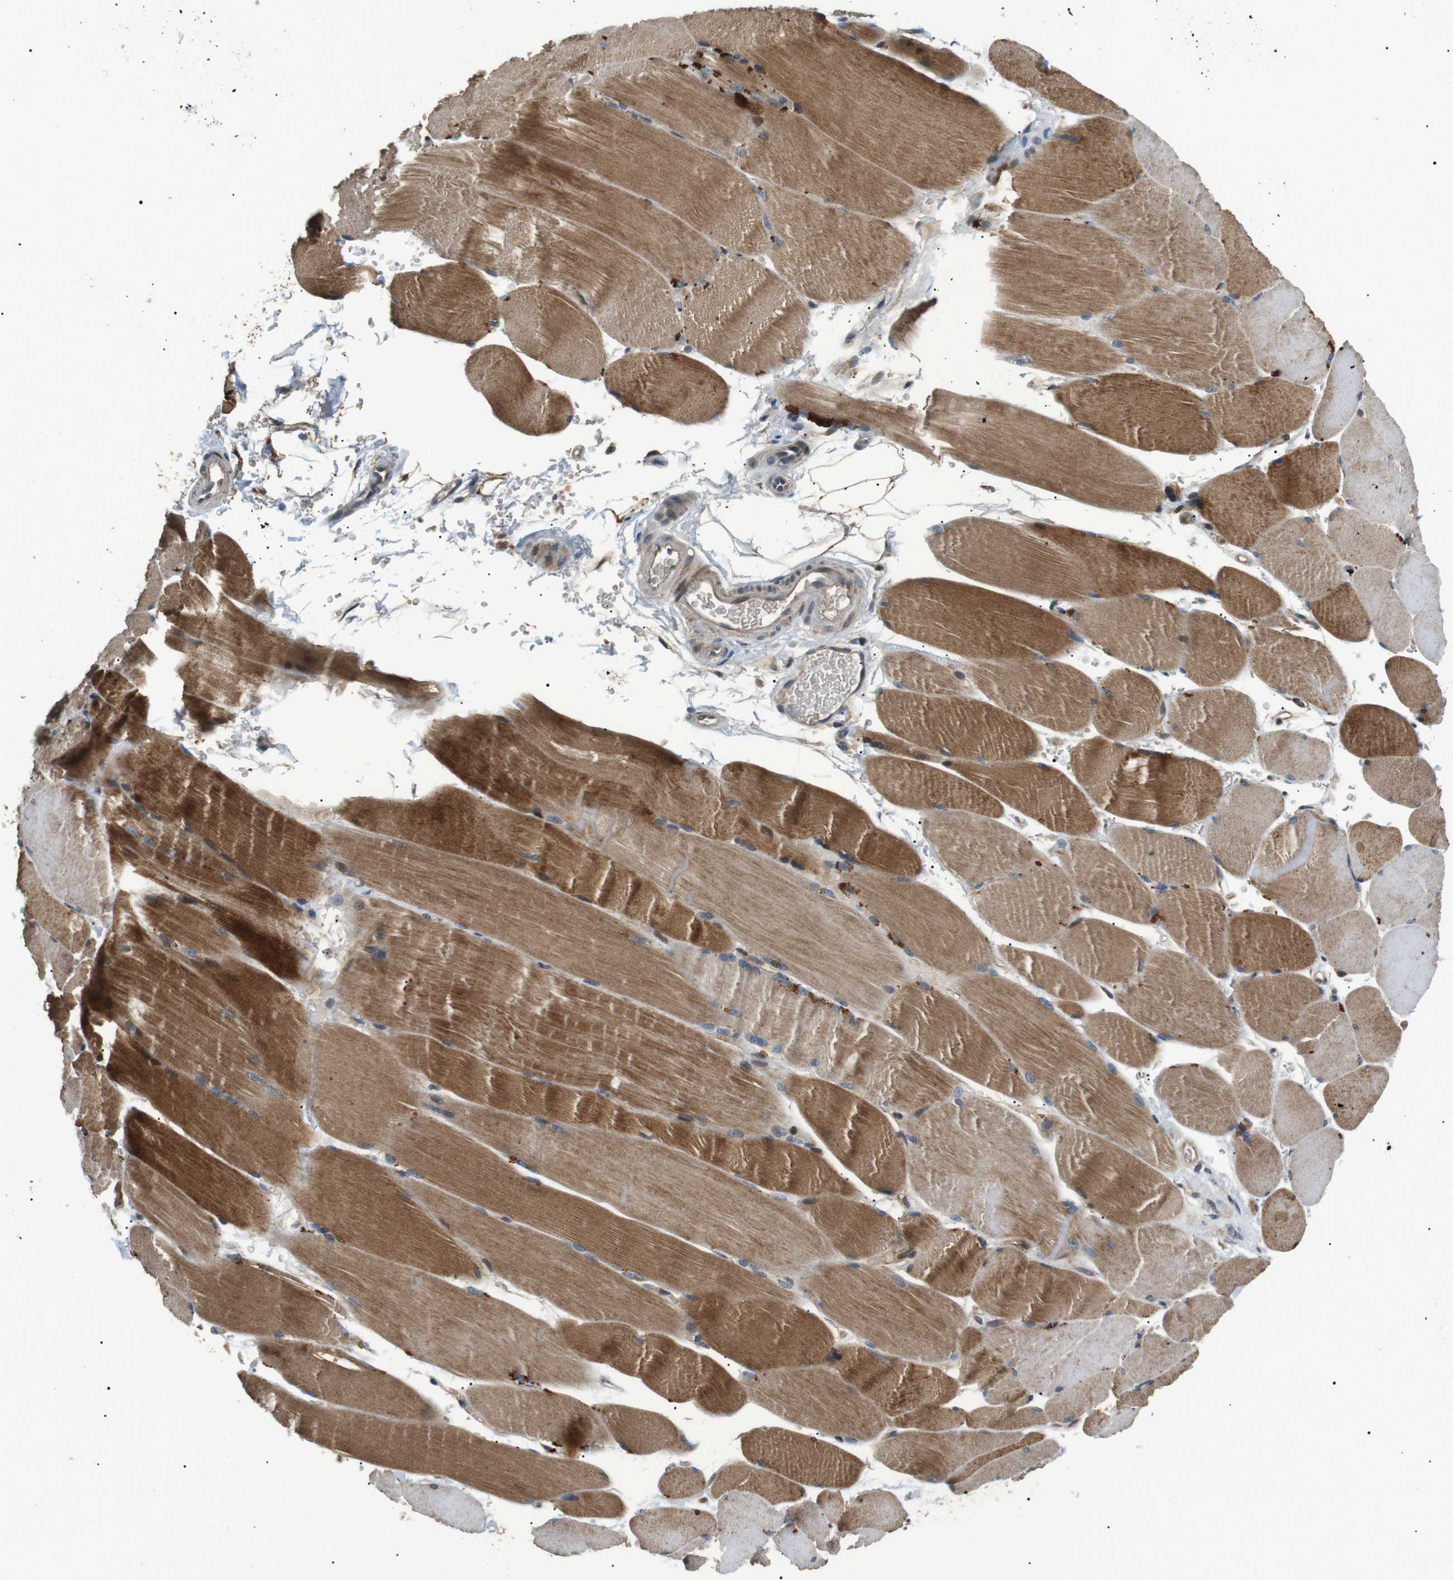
{"staining": {"intensity": "moderate", "quantity": ">75%", "location": "cytoplasmic/membranous"}, "tissue": "skeletal muscle", "cell_type": "Myocytes", "image_type": "normal", "snomed": [{"axis": "morphology", "description": "Normal tissue, NOS"}, {"axis": "topography", "description": "Skin"}, {"axis": "topography", "description": "Skeletal muscle"}], "caption": "Immunohistochemical staining of unremarkable skeletal muscle exhibits >75% levels of moderate cytoplasmic/membranous protein expression in approximately >75% of myocytes. The staining was performed using DAB, with brown indicating positive protein expression. Nuclei are stained blue with hematoxylin.", "gene": "HSPA13", "patient": {"sex": "male", "age": 83}}